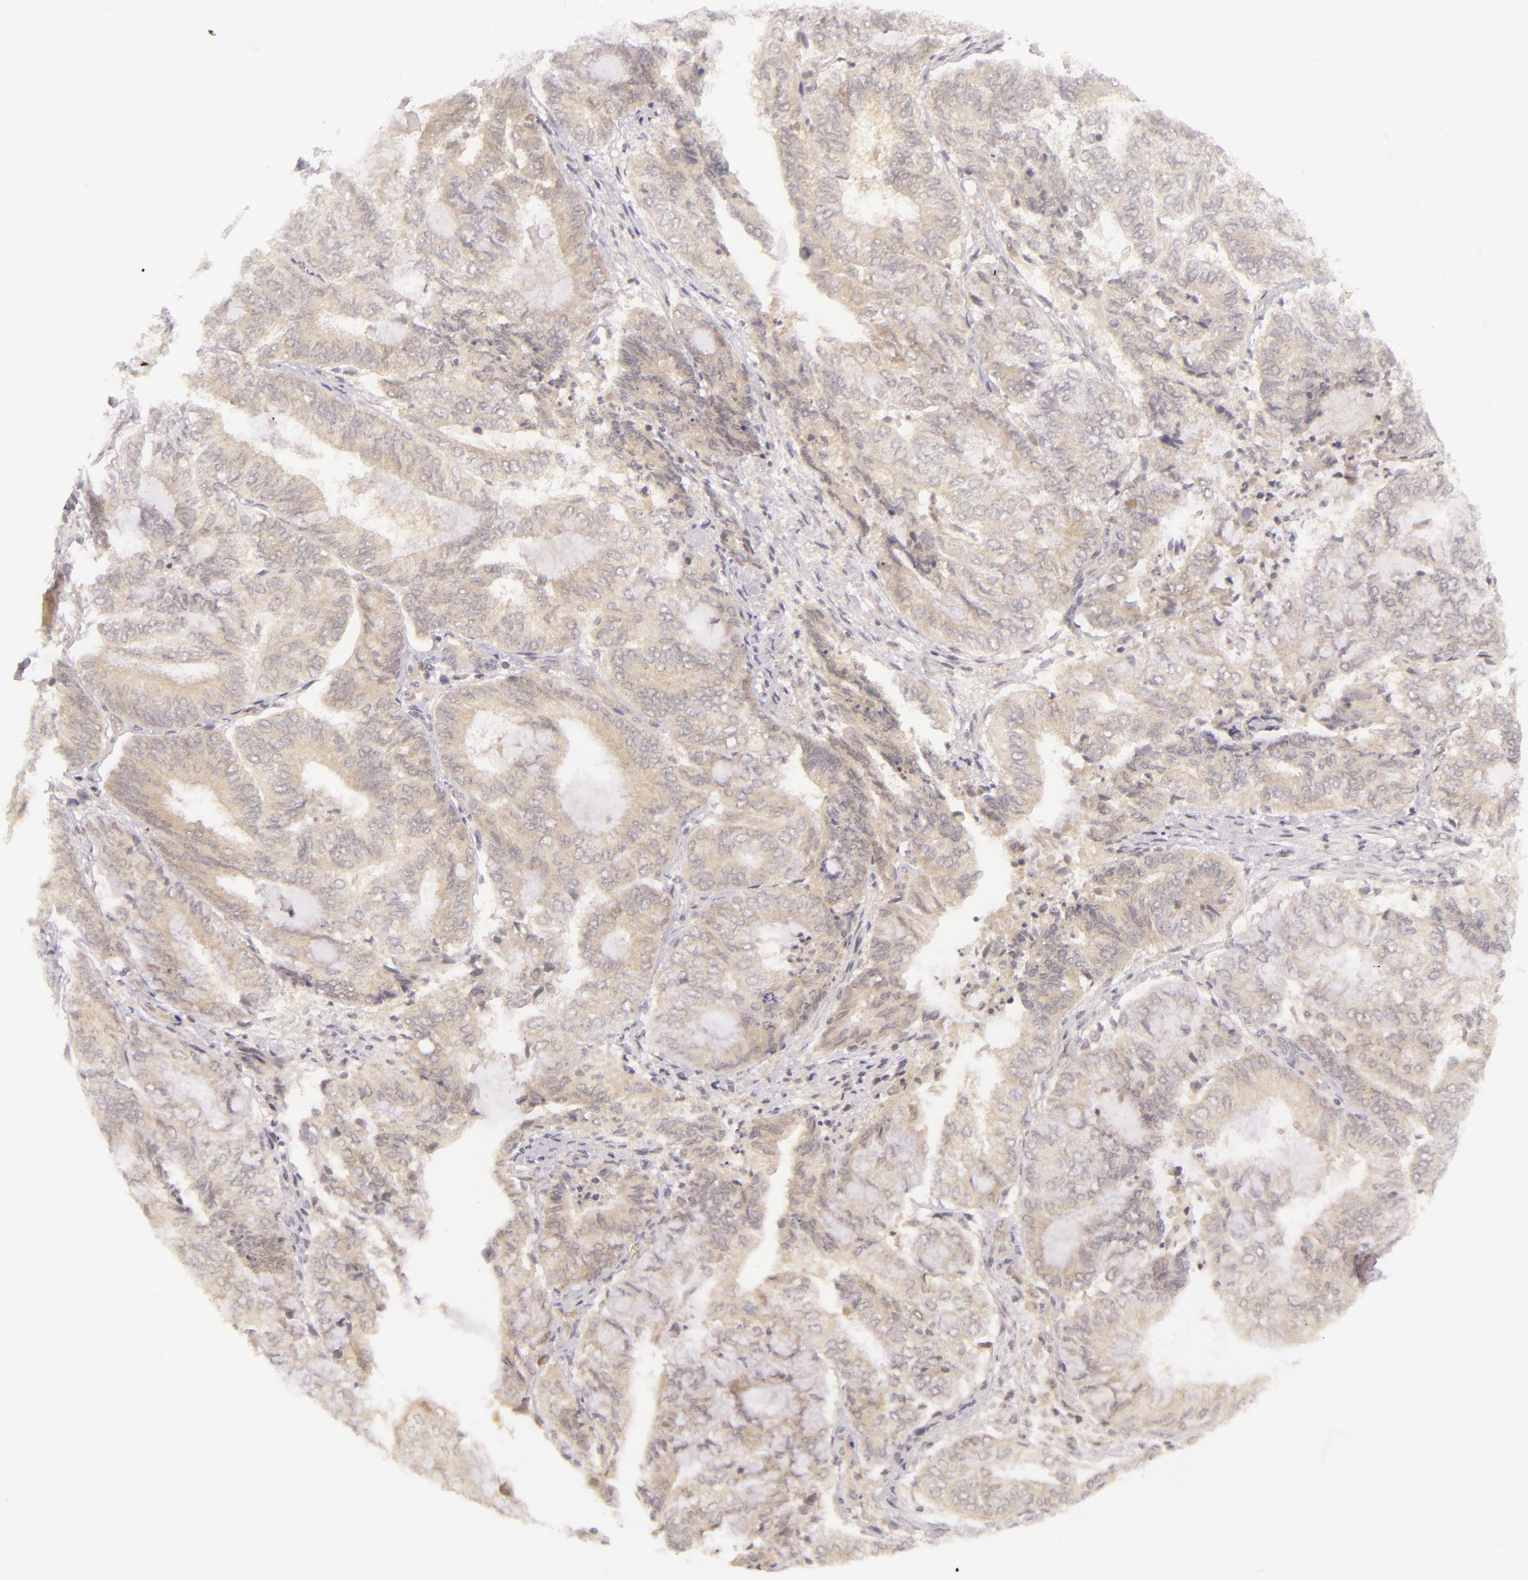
{"staining": {"intensity": "weak", "quantity": ">75%", "location": "cytoplasmic/membranous"}, "tissue": "endometrial cancer", "cell_type": "Tumor cells", "image_type": "cancer", "snomed": [{"axis": "morphology", "description": "Adenocarcinoma, NOS"}, {"axis": "topography", "description": "Endometrium"}], "caption": "IHC image of neoplastic tissue: endometrial cancer (adenocarcinoma) stained using immunohistochemistry (IHC) shows low levels of weak protein expression localized specifically in the cytoplasmic/membranous of tumor cells, appearing as a cytoplasmic/membranous brown color.", "gene": "CASP8", "patient": {"sex": "female", "age": 59}}